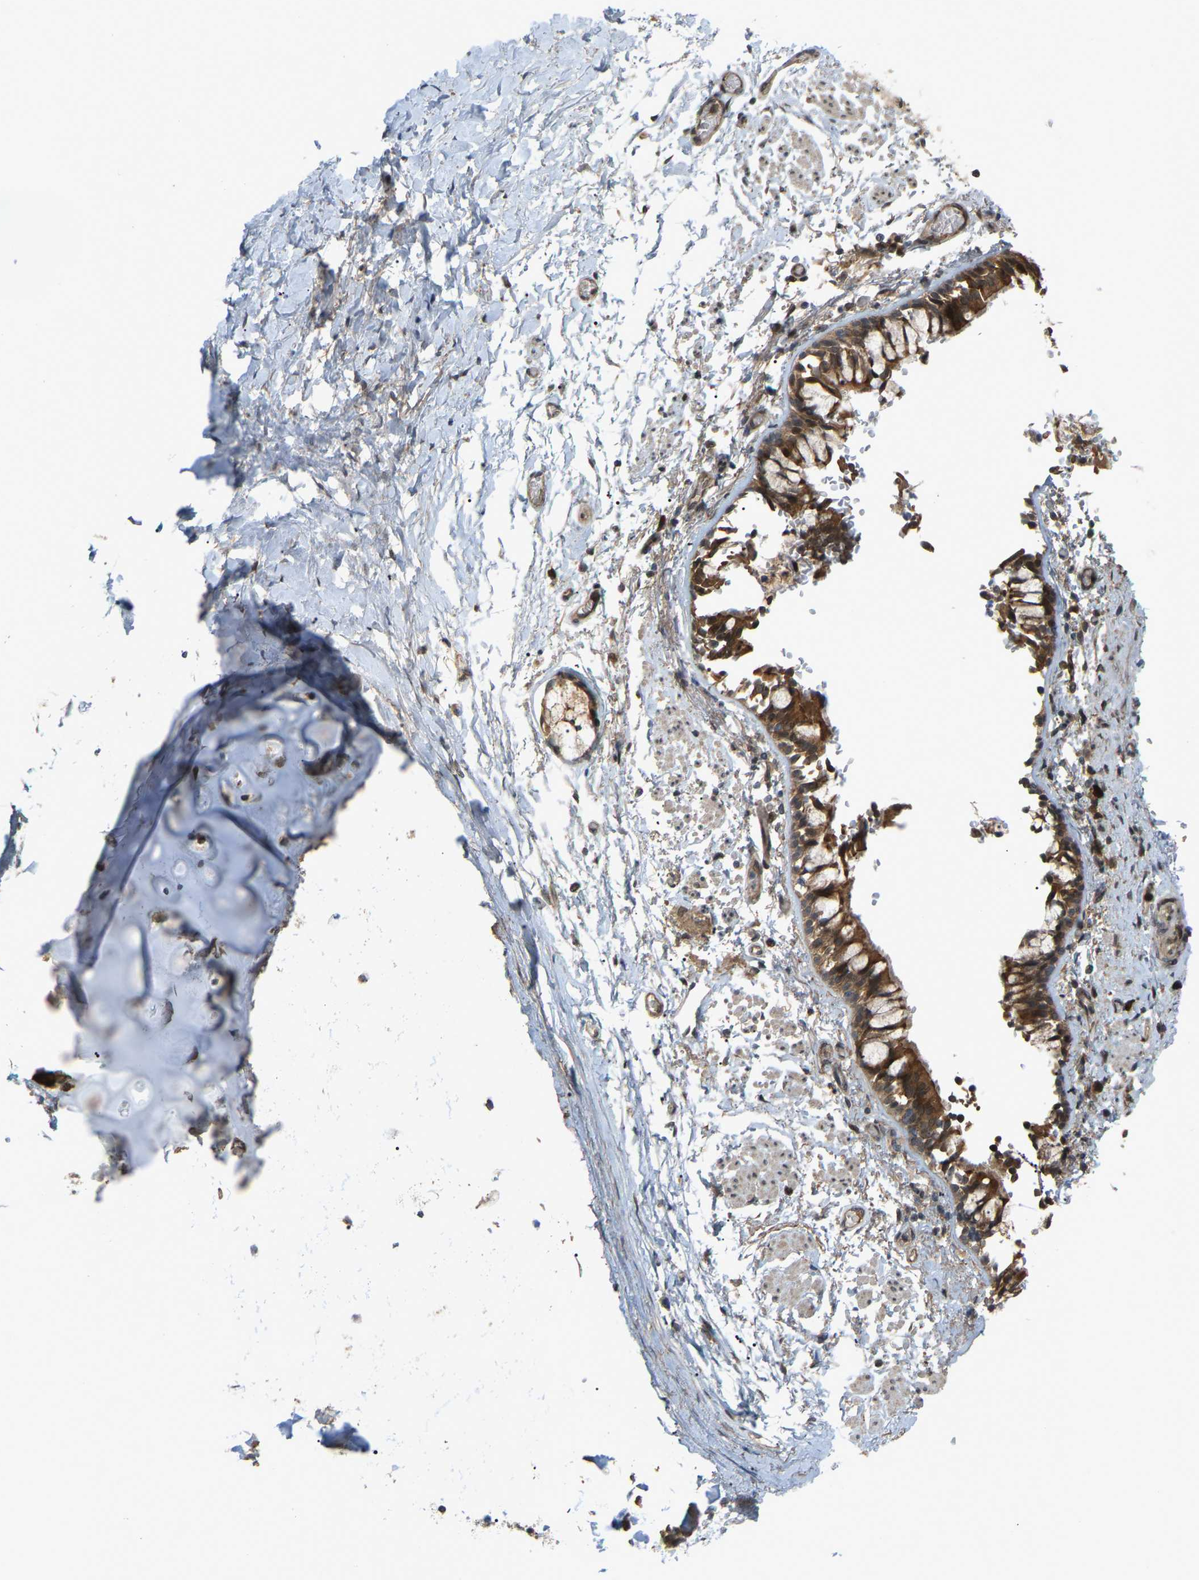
{"staining": {"intensity": "moderate", "quantity": ">75%", "location": "cytoplasmic/membranous"}, "tissue": "adipose tissue", "cell_type": "Adipocytes", "image_type": "normal", "snomed": [{"axis": "morphology", "description": "Normal tissue, NOS"}, {"axis": "topography", "description": "Cartilage tissue"}, {"axis": "topography", "description": "Lung"}], "caption": "The histopathology image exhibits immunohistochemical staining of normal adipose tissue. There is moderate cytoplasmic/membranous staining is present in about >75% of adipocytes. (brown staining indicates protein expression, while blue staining denotes nuclei).", "gene": "CROT", "patient": {"sex": "female", "age": 77}}